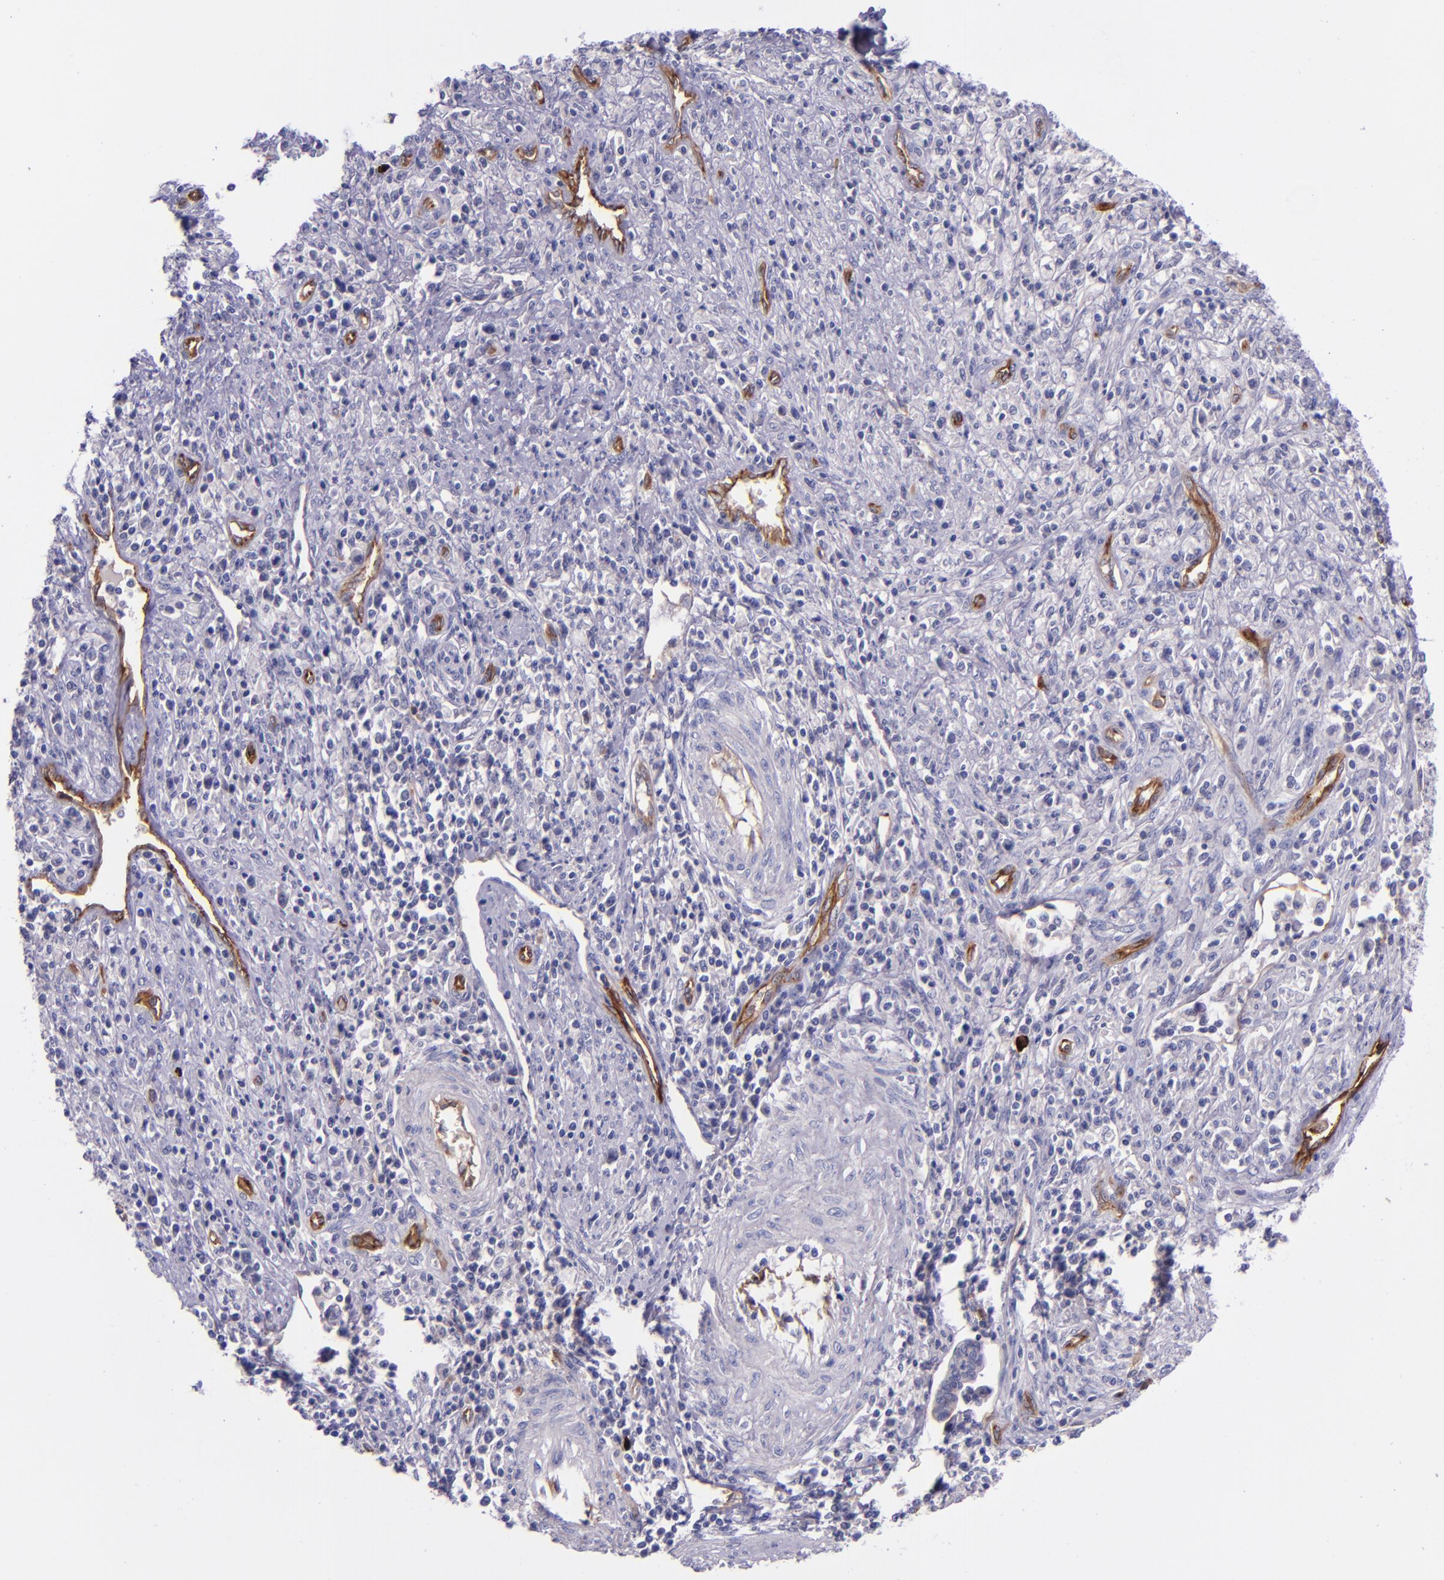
{"staining": {"intensity": "negative", "quantity": "none", "location": "none"}, "tissue": "cervical cancer", "cell_type": "Tumor cells", "image_type": "cancer", "snomed": [{"axis": "morphology", "description": "Adenocarcinoma, NOS"}, {"axis": "topography", "description": "Cervix"}], "caption": "Cervical cancer stained for a protein using IHC reveals no expression tumor cells.", "gene": "NOS3", "patient": {"sex": "female", "age": 36}}